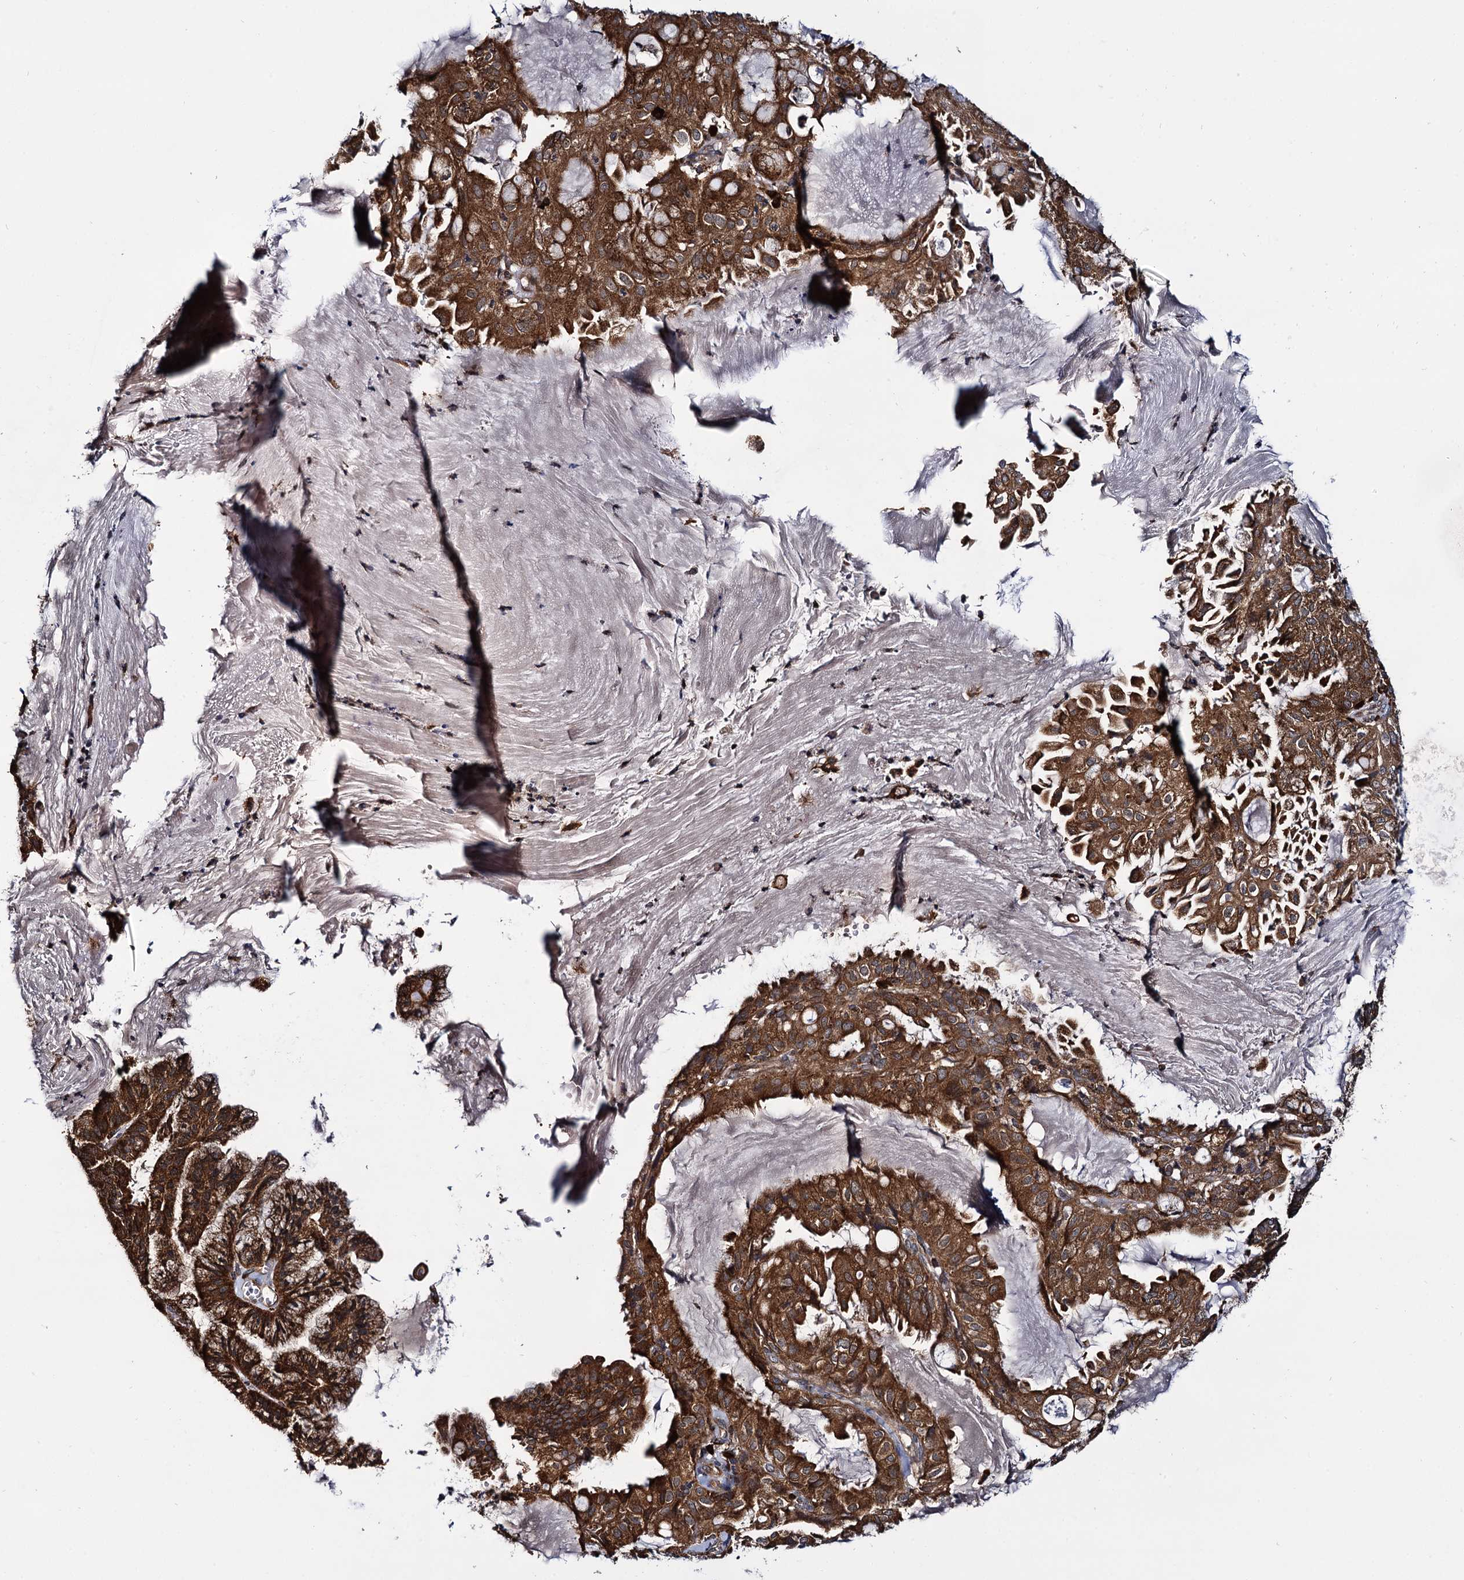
{"staining": {"intensity": "strong", "quantity": ">75%", "location": "cytoplasmic/membranous"}, "tissue": "endometrial cancer", "cell_type": "Tumor cells", "image_type": "cancer", "snomed": [{"axis": "morphology", "description": "Adenocarcinoma, NOS"}, {"axis": "topography", "description": "Endometrium"}], "caption": "Approximately >75% of tumor cells in endometrial cancer (adenocarcinoma) display strong cytoplasmic/membranous protein positivity as visualized by brown immunohistochemical staining.", "gene": "UFM1", "patient": {"sex": "female", "age": 86}}